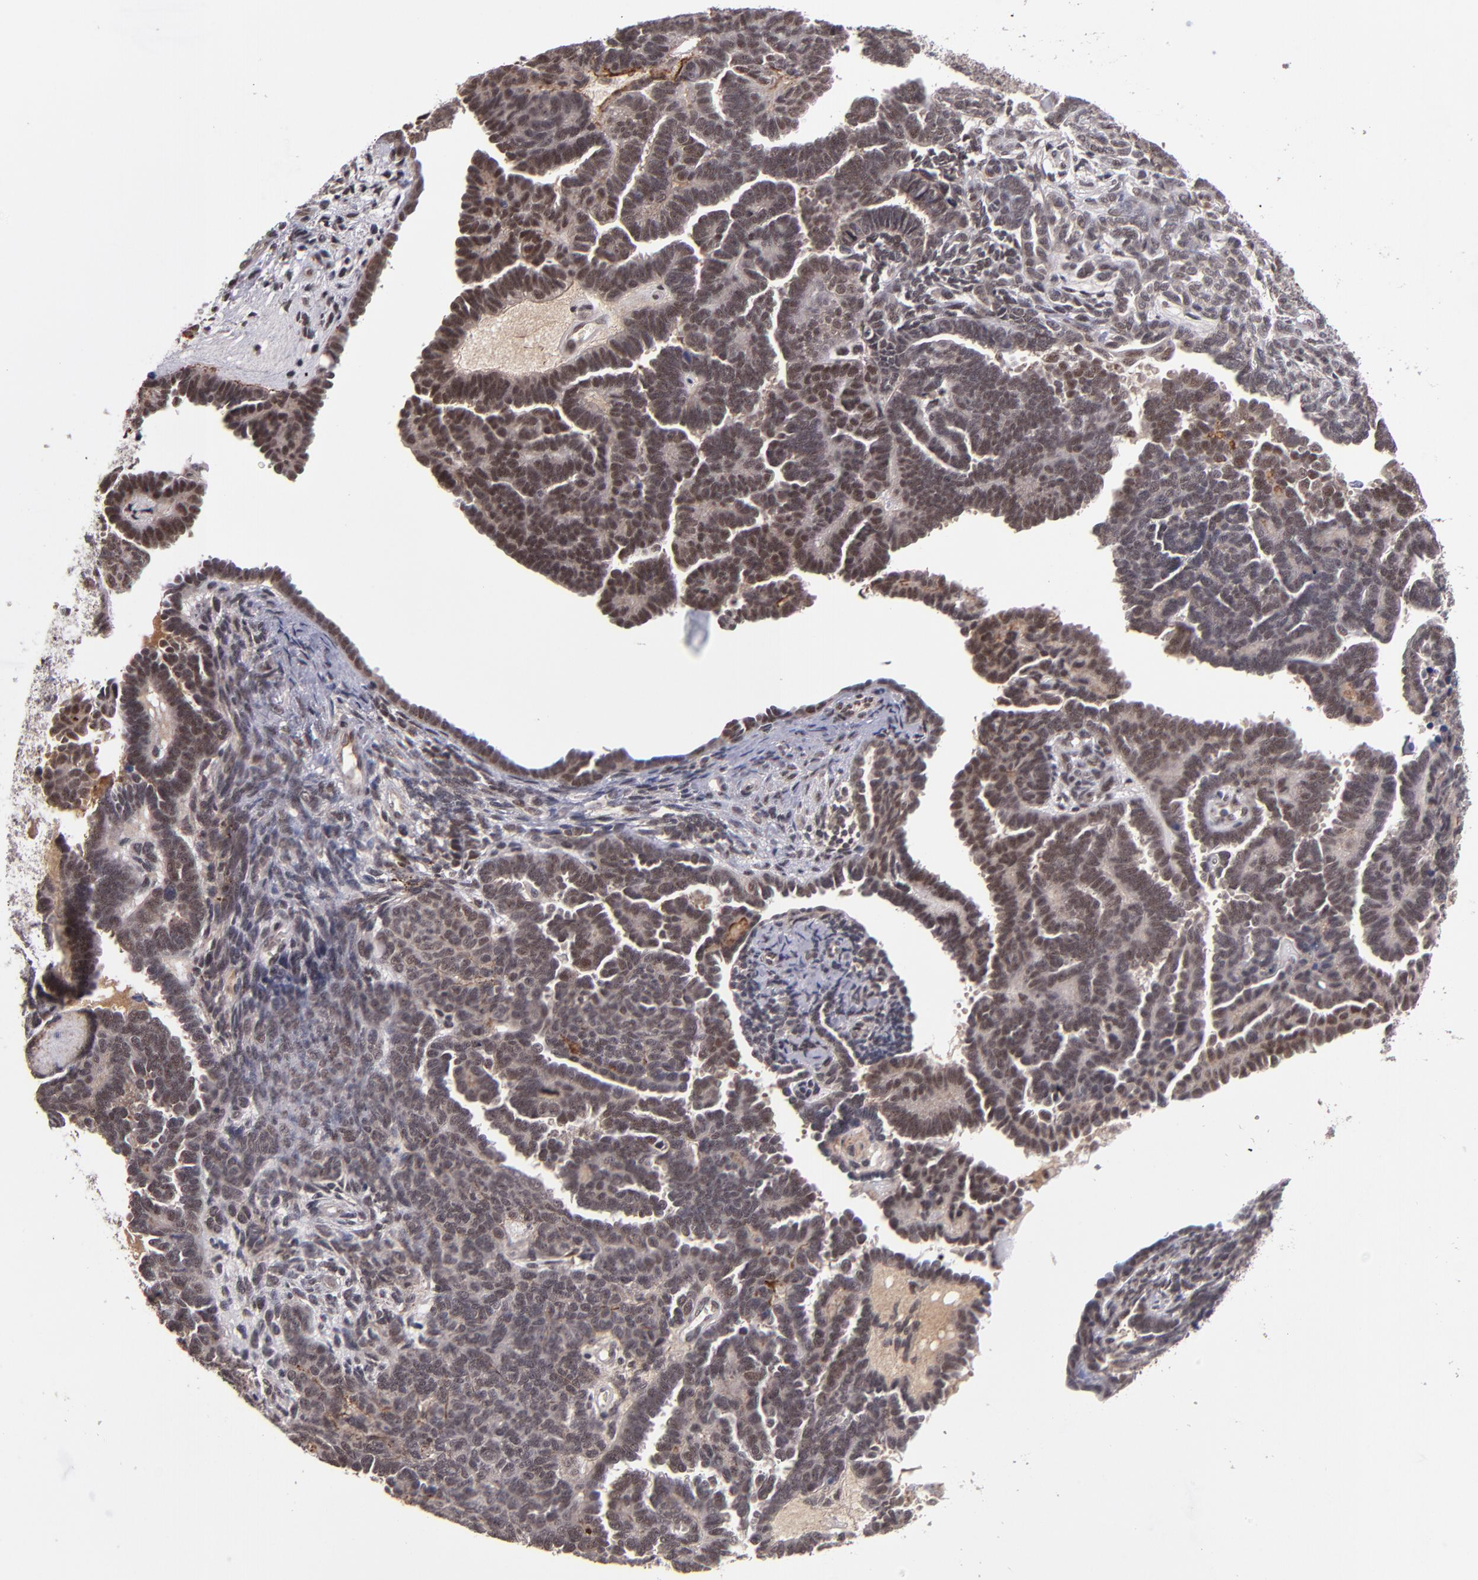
{"staining": {"intensity": "moderate", "quantity": ">75%", "location": "nuclear"}, "tissue": "endometrial cancer", "cell_type": "Tumor cells", "image_type": "cancer", "snomed": [{"axis": "morphology", "description": "Neoplasm, malignant, NOS"}, {"axis": "topography", "description": "Endometrium"}], "caption": "Malignant neoplasm (endometrial) stained with immunohistochemistry (IHC) displays moderate nuclear staining in about >75% of tumor cells. The staining is performed using DAB (3,3'-diaminobenzidine) brown chromogen to label protein expression. The nuclei are counter-stained blue using hematoxylin.", "gene": "EP300", "patient": {"sex": "female", "age": 74}}